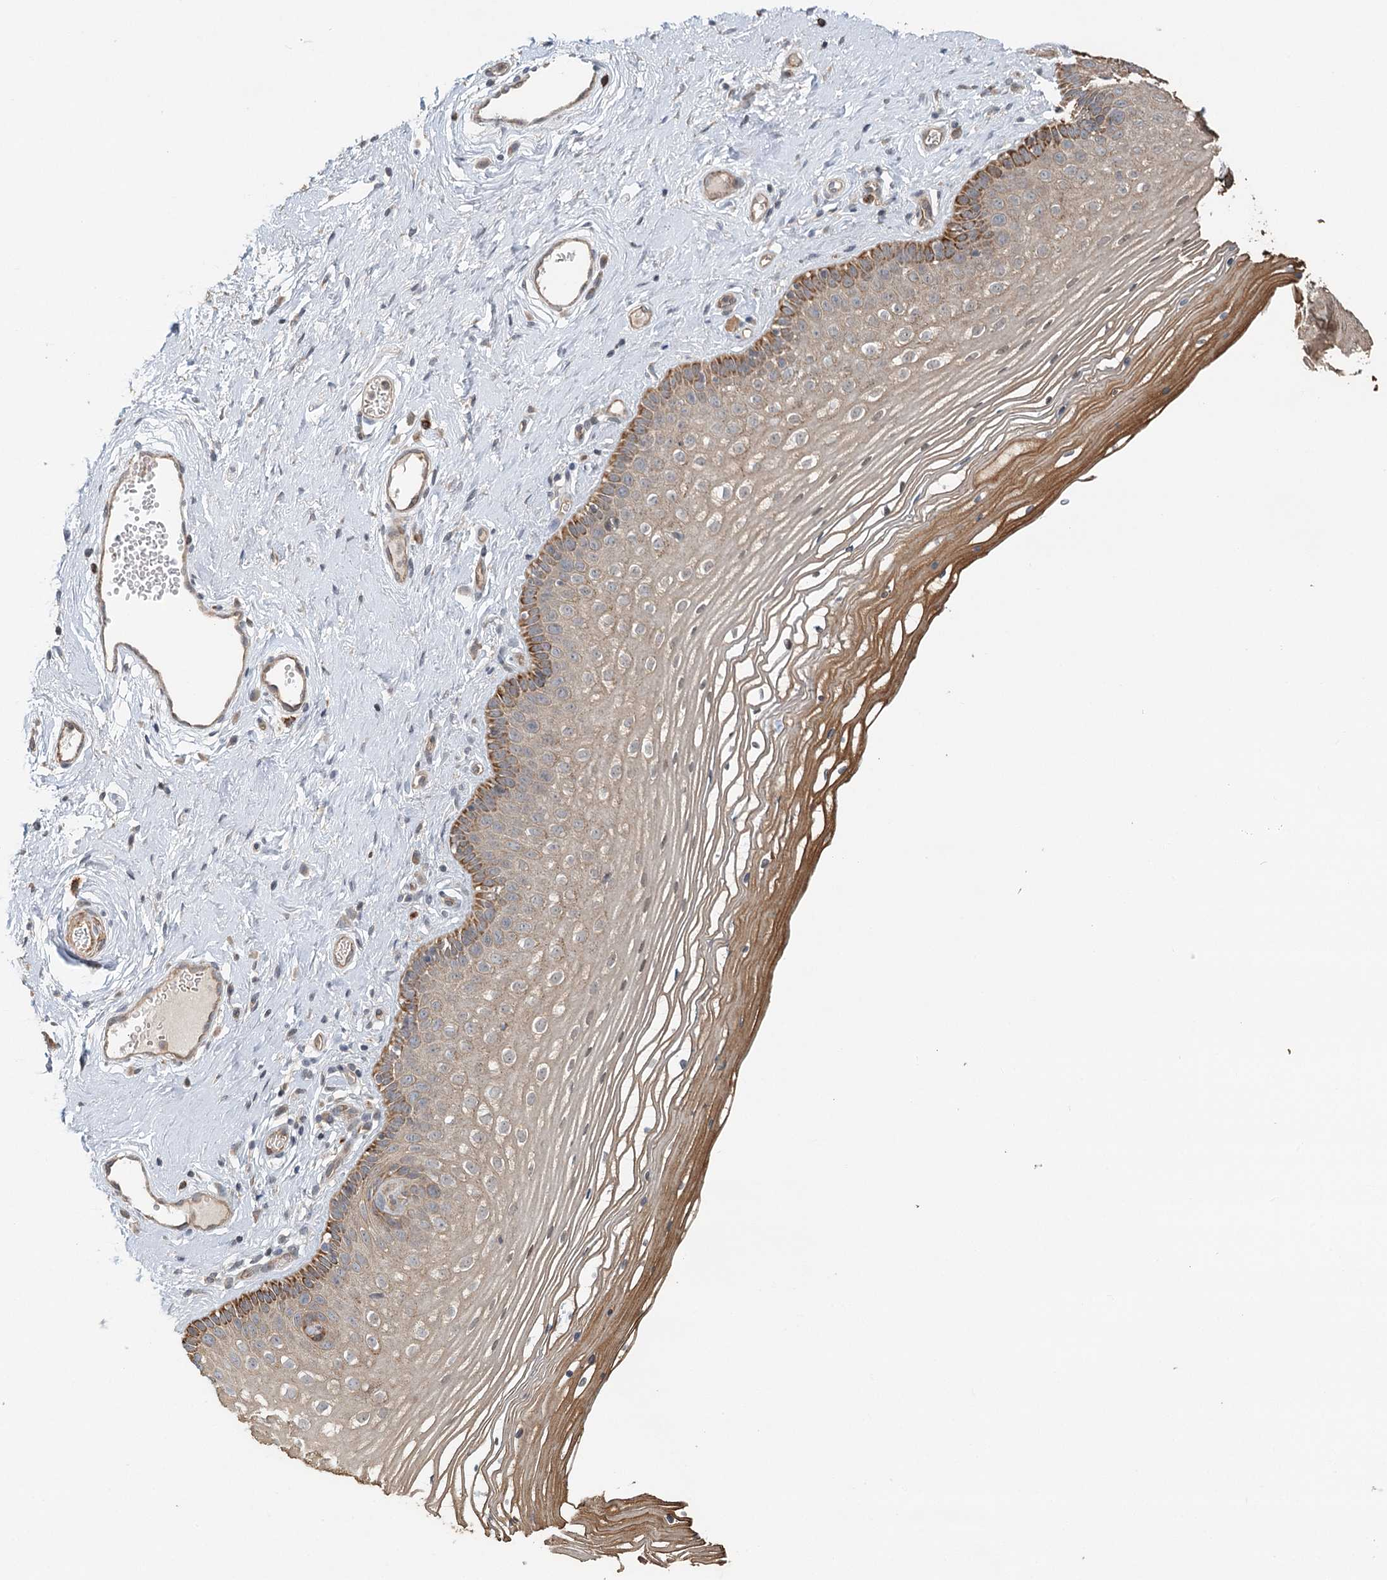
{"staining": {"intensity": "moderate", "quantity": "25%-75%", "location": "cytoplasmic/membranous"}, "tissue": "vagina", "cell_type": "Squamous epithelial cells", "image_type": "normal", "snomed": [{"axis": "morphology", "description": "Normal tissue, NOS"}, {"axis": "topography", "description": "Vagina"}], "caption": "This image displays immunohistochemistry staining of benign human vagina, with medium moderate cytoplasmic/membranous expression in approximately 25%-75% of squamous epithelial cells.", "gene": "RNF111", "patient": {"sex": "female", "age": 46}}